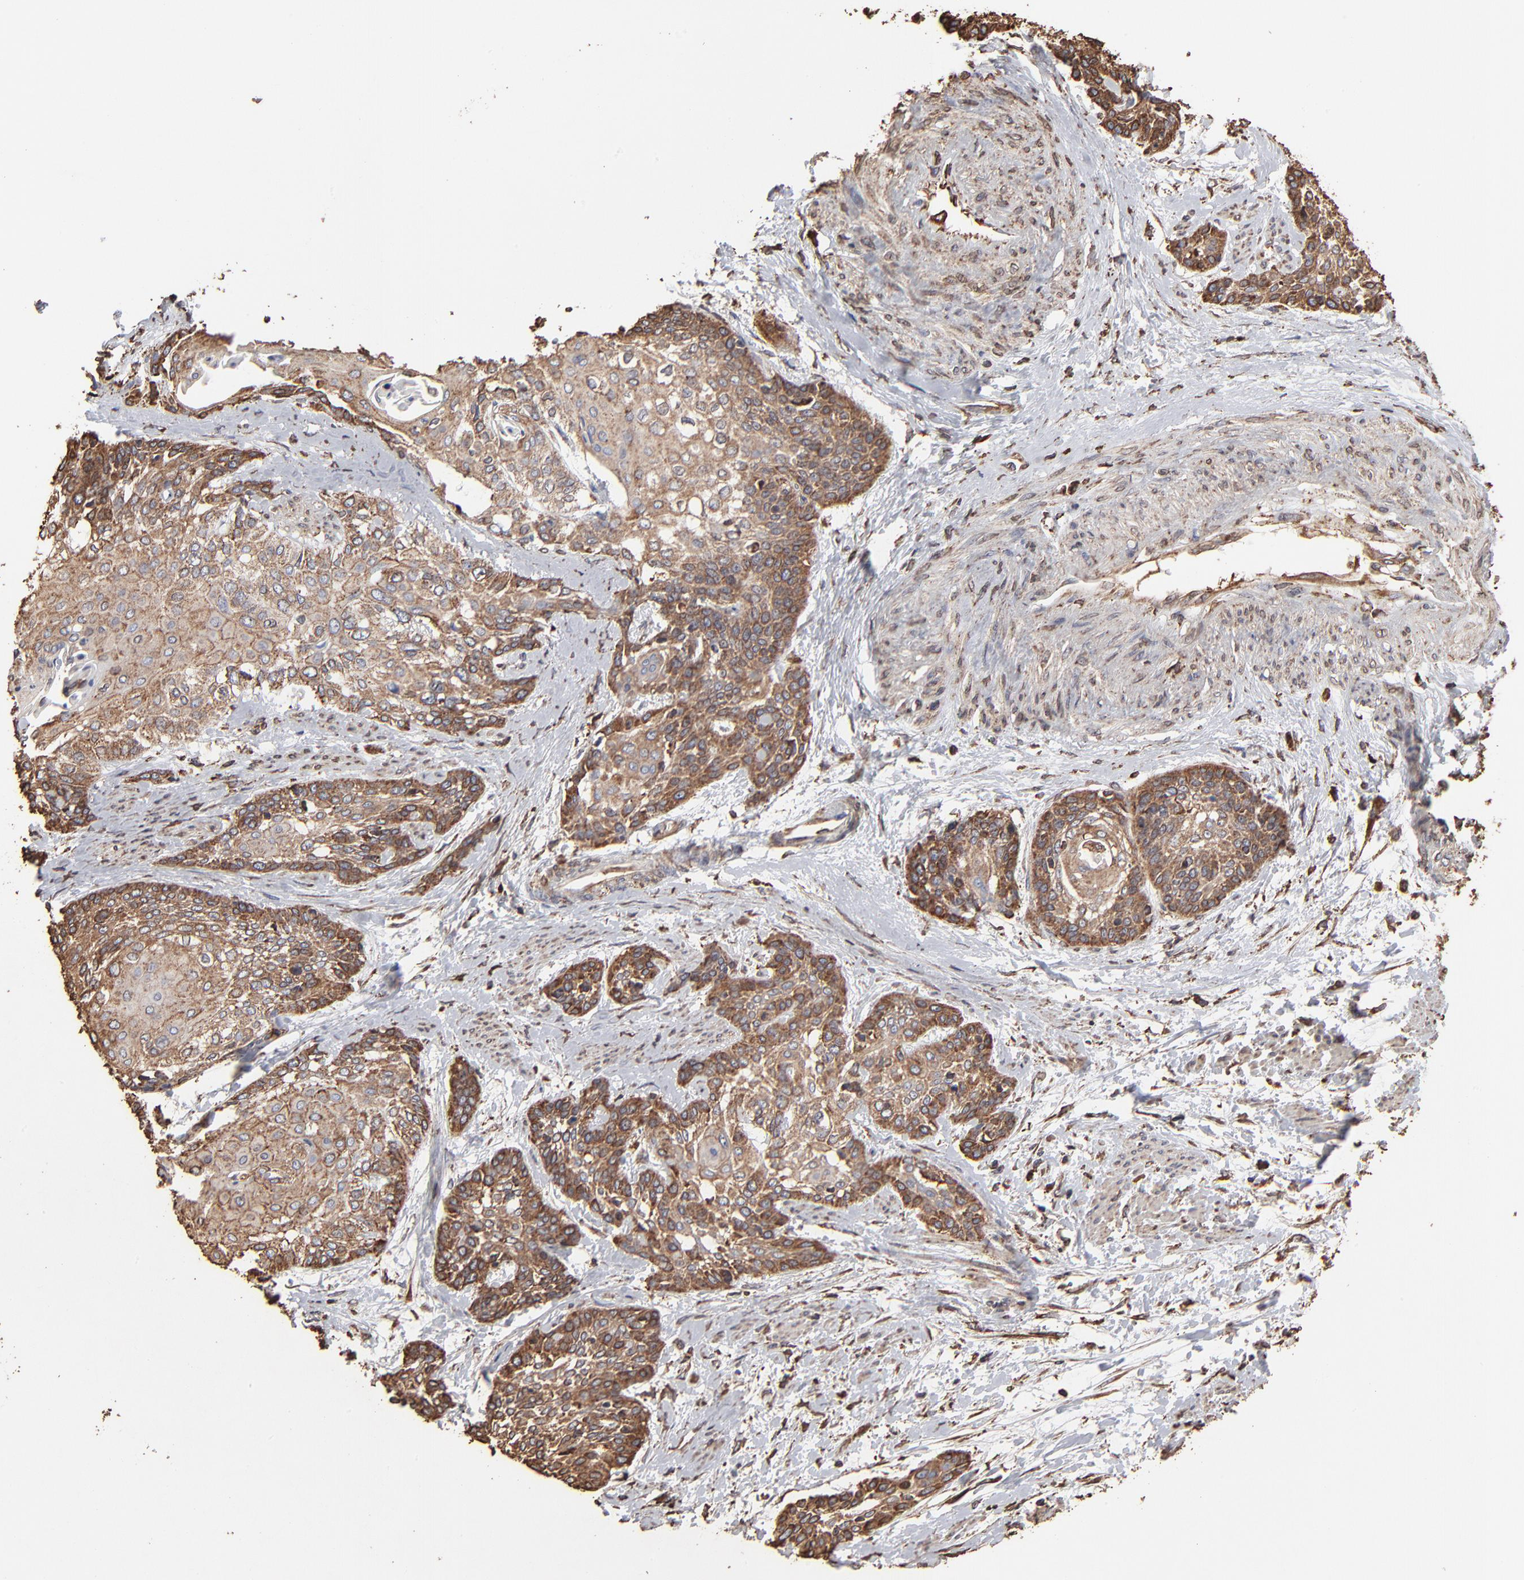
{"staining": {"intensity": "moderate", "quantity": ">75%", "location": "cytoplasmic/membranous"}, "tissue": "cervical cancer", "cell_type": "Tumor cells", "image_type": "cancer", "snomed": [{"axis": "morphology", "description": "Squamous cell carcinoma, NOS"}, {"axis": "topography", "description": "Cervix"}], "caption": "IHC (DAB) staining of squamous cell carcinoma (cervical) shows moderate cytoplasmic/membranous protein staining in about >75% of tumor cells. The staining was performed using DAB (3,3'-diaminobenzidine), with brown indicating positive protein expression. Nuclei are stained blue with hematoxylin.", "gene": "PDIA3", "patient": {"sex": "female", "age": 57}}